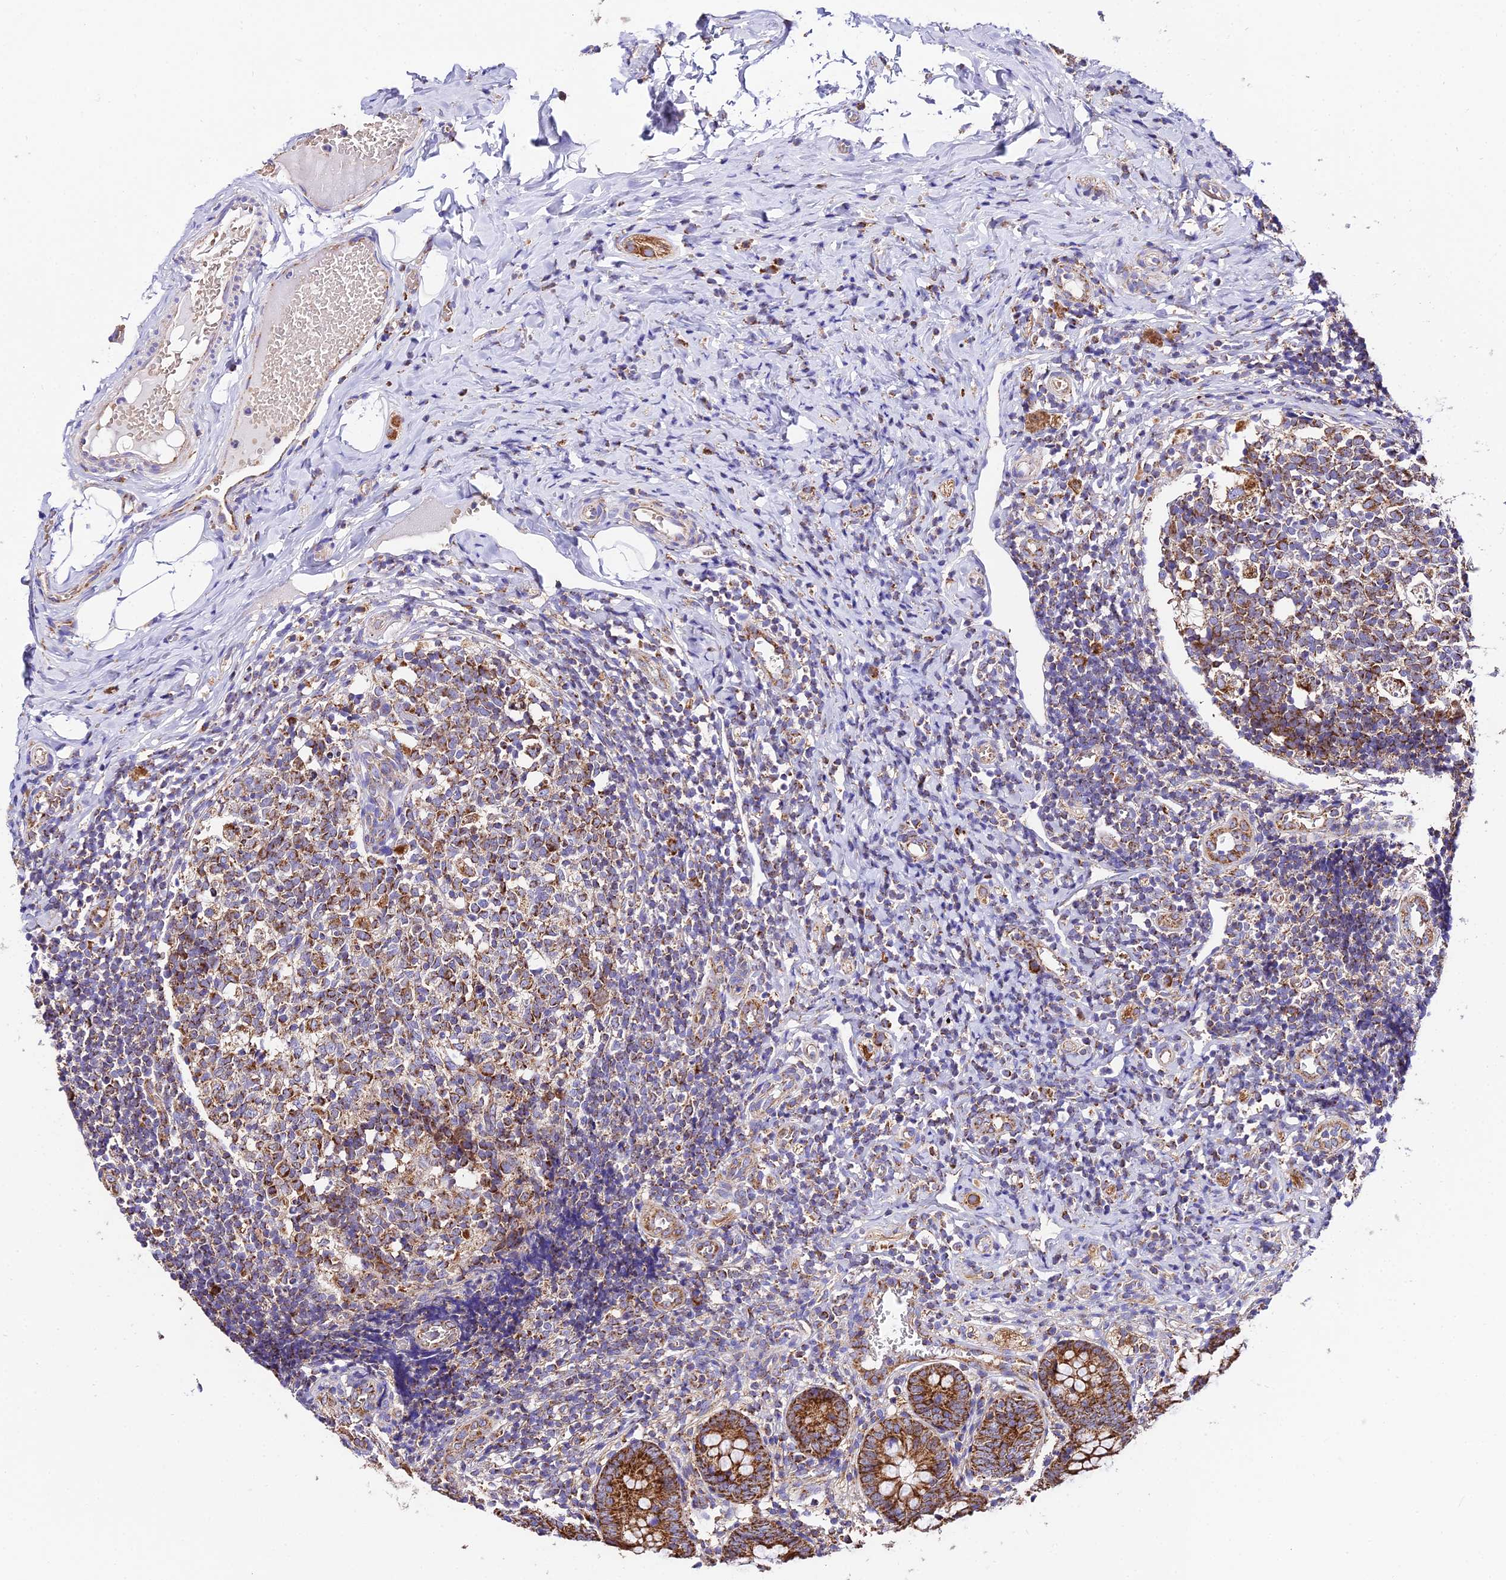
{"staining": {"intensity": "strong", "quantity": ">75%", "location": "cytoplasmic/membranous"}, "tissue": "appendix", "cell_type": "Glandular cells", "image_type": "normal", "snomed": [{"axis": "morphology", "description": "Normal tissue, NOS"}, {"axis": "topography", "description": "Appendix"}], "caption": "A micrograph of appendix stained for a protein exhibits strong cytoplasmic/membranous brown staining in glandular cells. The staining was performed using DAB (3,3'-diaminobenzidine) to visualize the protein expression in brown, while the nuclei were stained in blue with hematoxylin (Magnification: 20x).", "gene": "OCIAD1", "patient": {"sex": "male", "age": 8}}